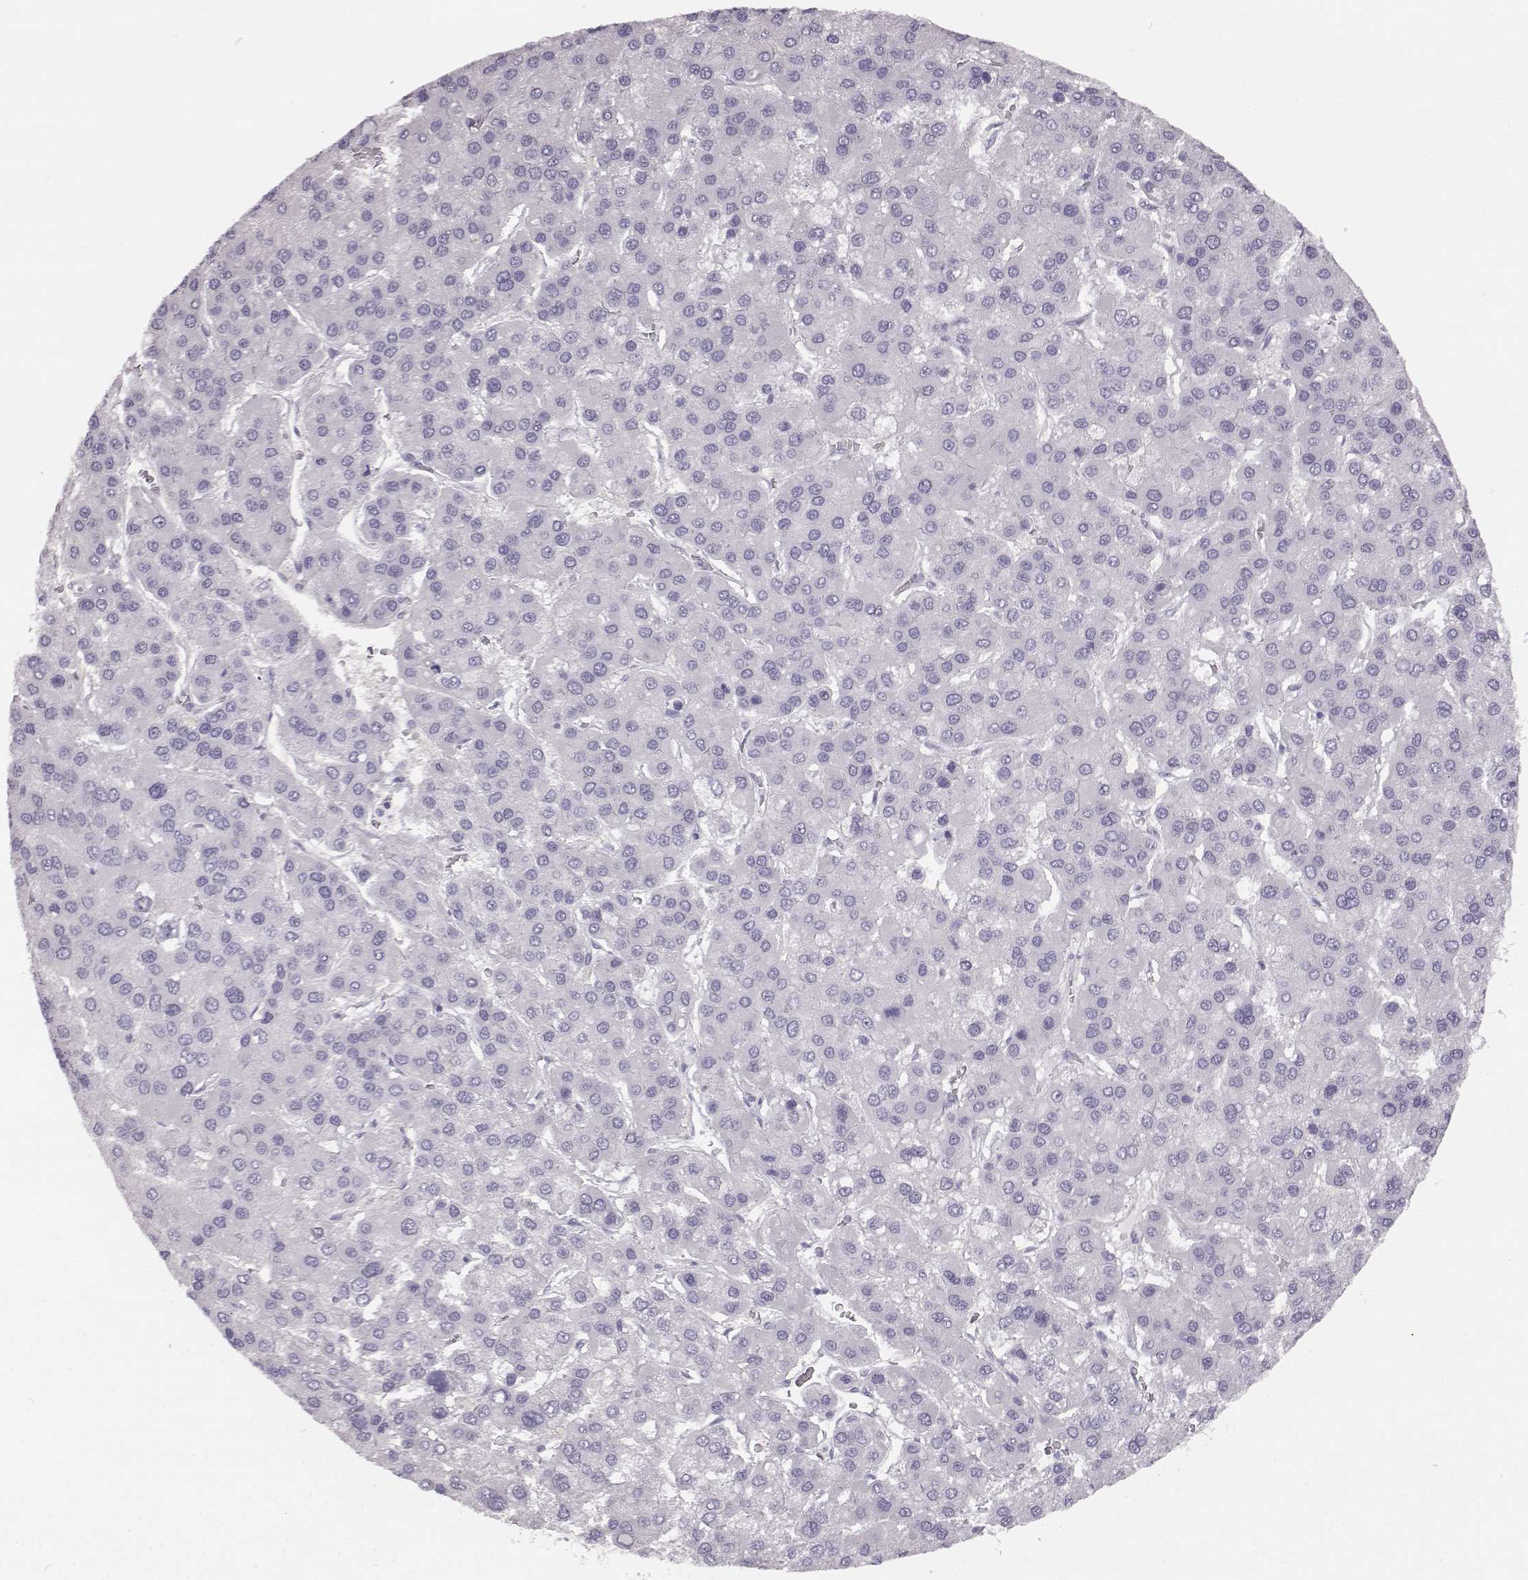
{"staining": {"intensity": "negative", "quantity": "none", "location": "none"}, "tissue": "liver cancer", "cell_type": "Tumor cells", "image_type": "cancer", "snomed": [{"axis": "morphology", "description": "Carcinoma, Hepatocellular, NOS"}, {"axis": "topography", "description": "Liver"}], "caption": "This is an immunohistochemistry histopathology image of liver cancer. There is no expression in tumor cells.", "gene": "KIAA0319", "patient": {"sex": "female", "age": 41}}